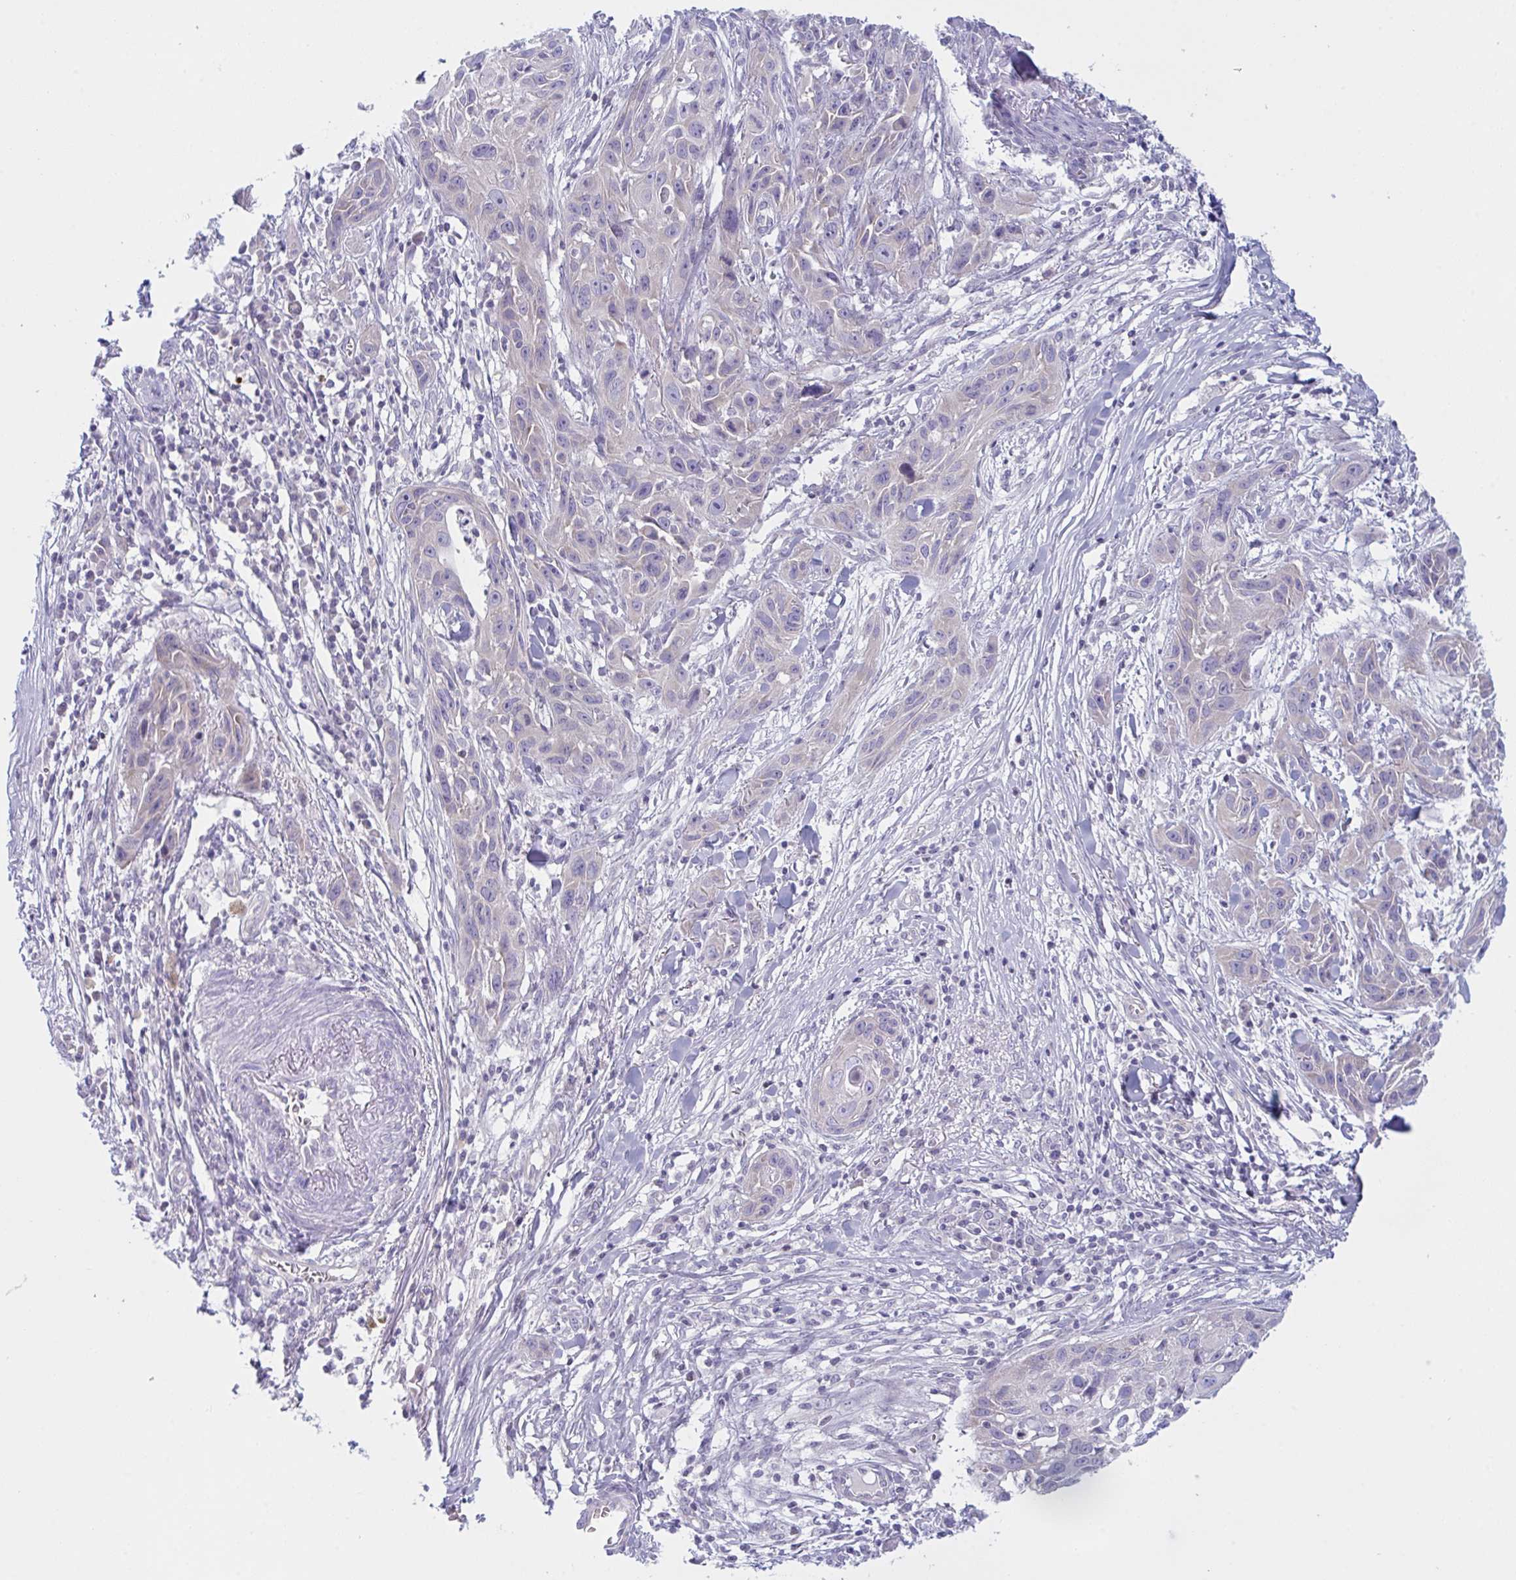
{"staining": {"intensity": "negative", "quantity": "none", "location": "none"}, "tissue": "skin cancer", "cell_type": "Tumor cells", "image_type": "cancer", "snomed": [{"axis": "morphology", "description": "Squamous cell carcinoma, NOS"}, {"axis": "topography", "description": "Skin"}, {"axis": "topography", "description": "Vulva"}], "caption": "DAB (3,3'-diaminobenzidine) immunohistochemical staining of skin squamous cell carcinoma exhibits no significant staining in tumor cells. (DAB (3,3'-diaminobenzidine) immunohistochemistry (IHC) visualized using brightfield microscopy, high magnification).", "gene": "NAA30", "patient": {"sex": "female", "age": 83}}